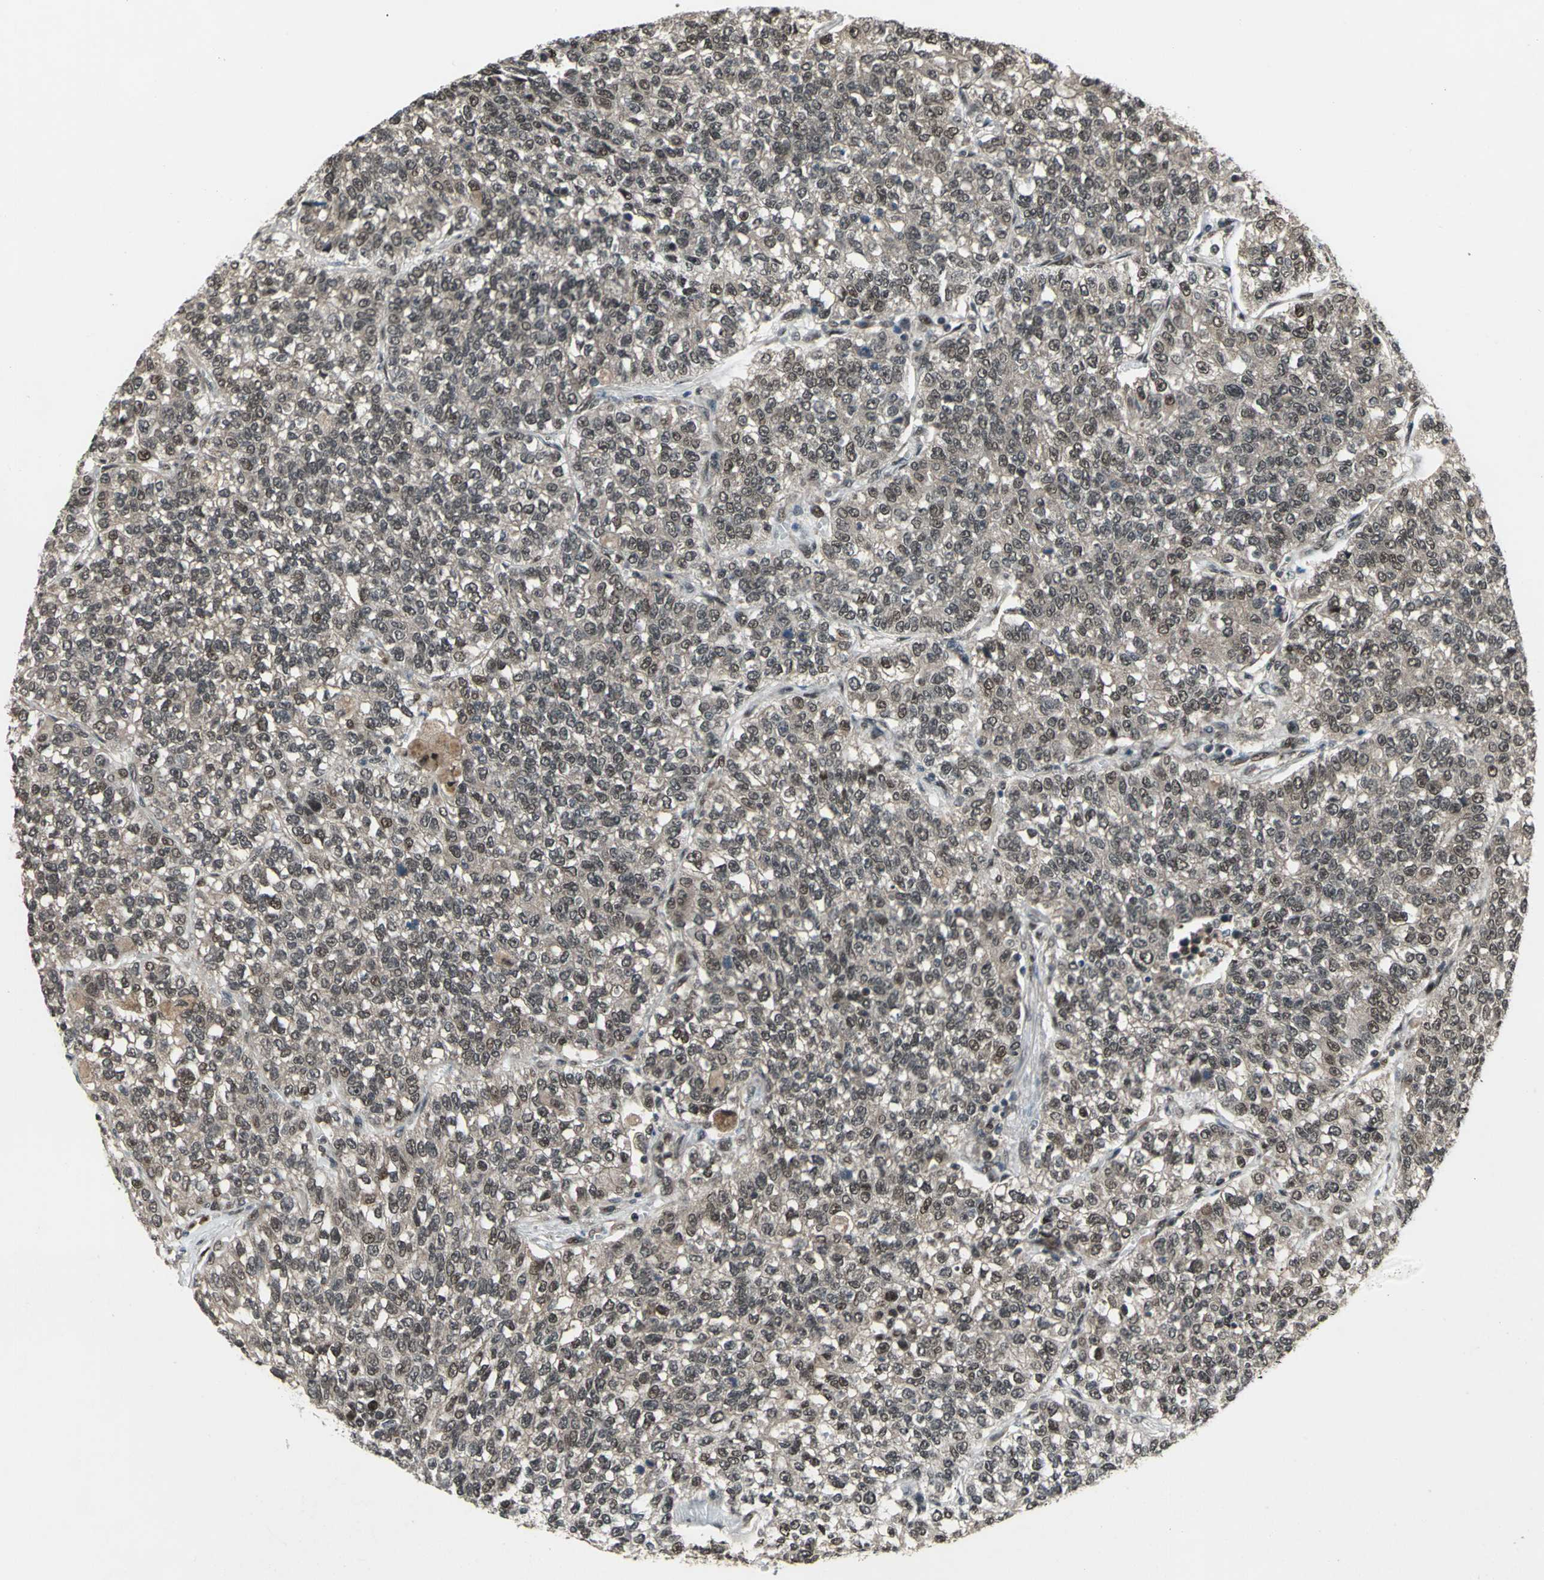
{"staining": {"intensity": "weak", "quantity": ">75%", "location": "cytoplasmic/membranous,nuclear"}, "tissue": "lung cancer", "cell_type": "Tumor cells", "image_type": "cancer", "snomed": [{"axis": "morphology", "description": "Adenocarcinoma, NOS"}, {"axis": "topography", "description": "Lung"}], "caption": "Protein staining of lung cancer tissue shows weak cytoplasmic/membranous and nuclear staining in about >75% of tumor cells.", "gene": "COPS5", "patient": {"sex": "male", "age": 49}}